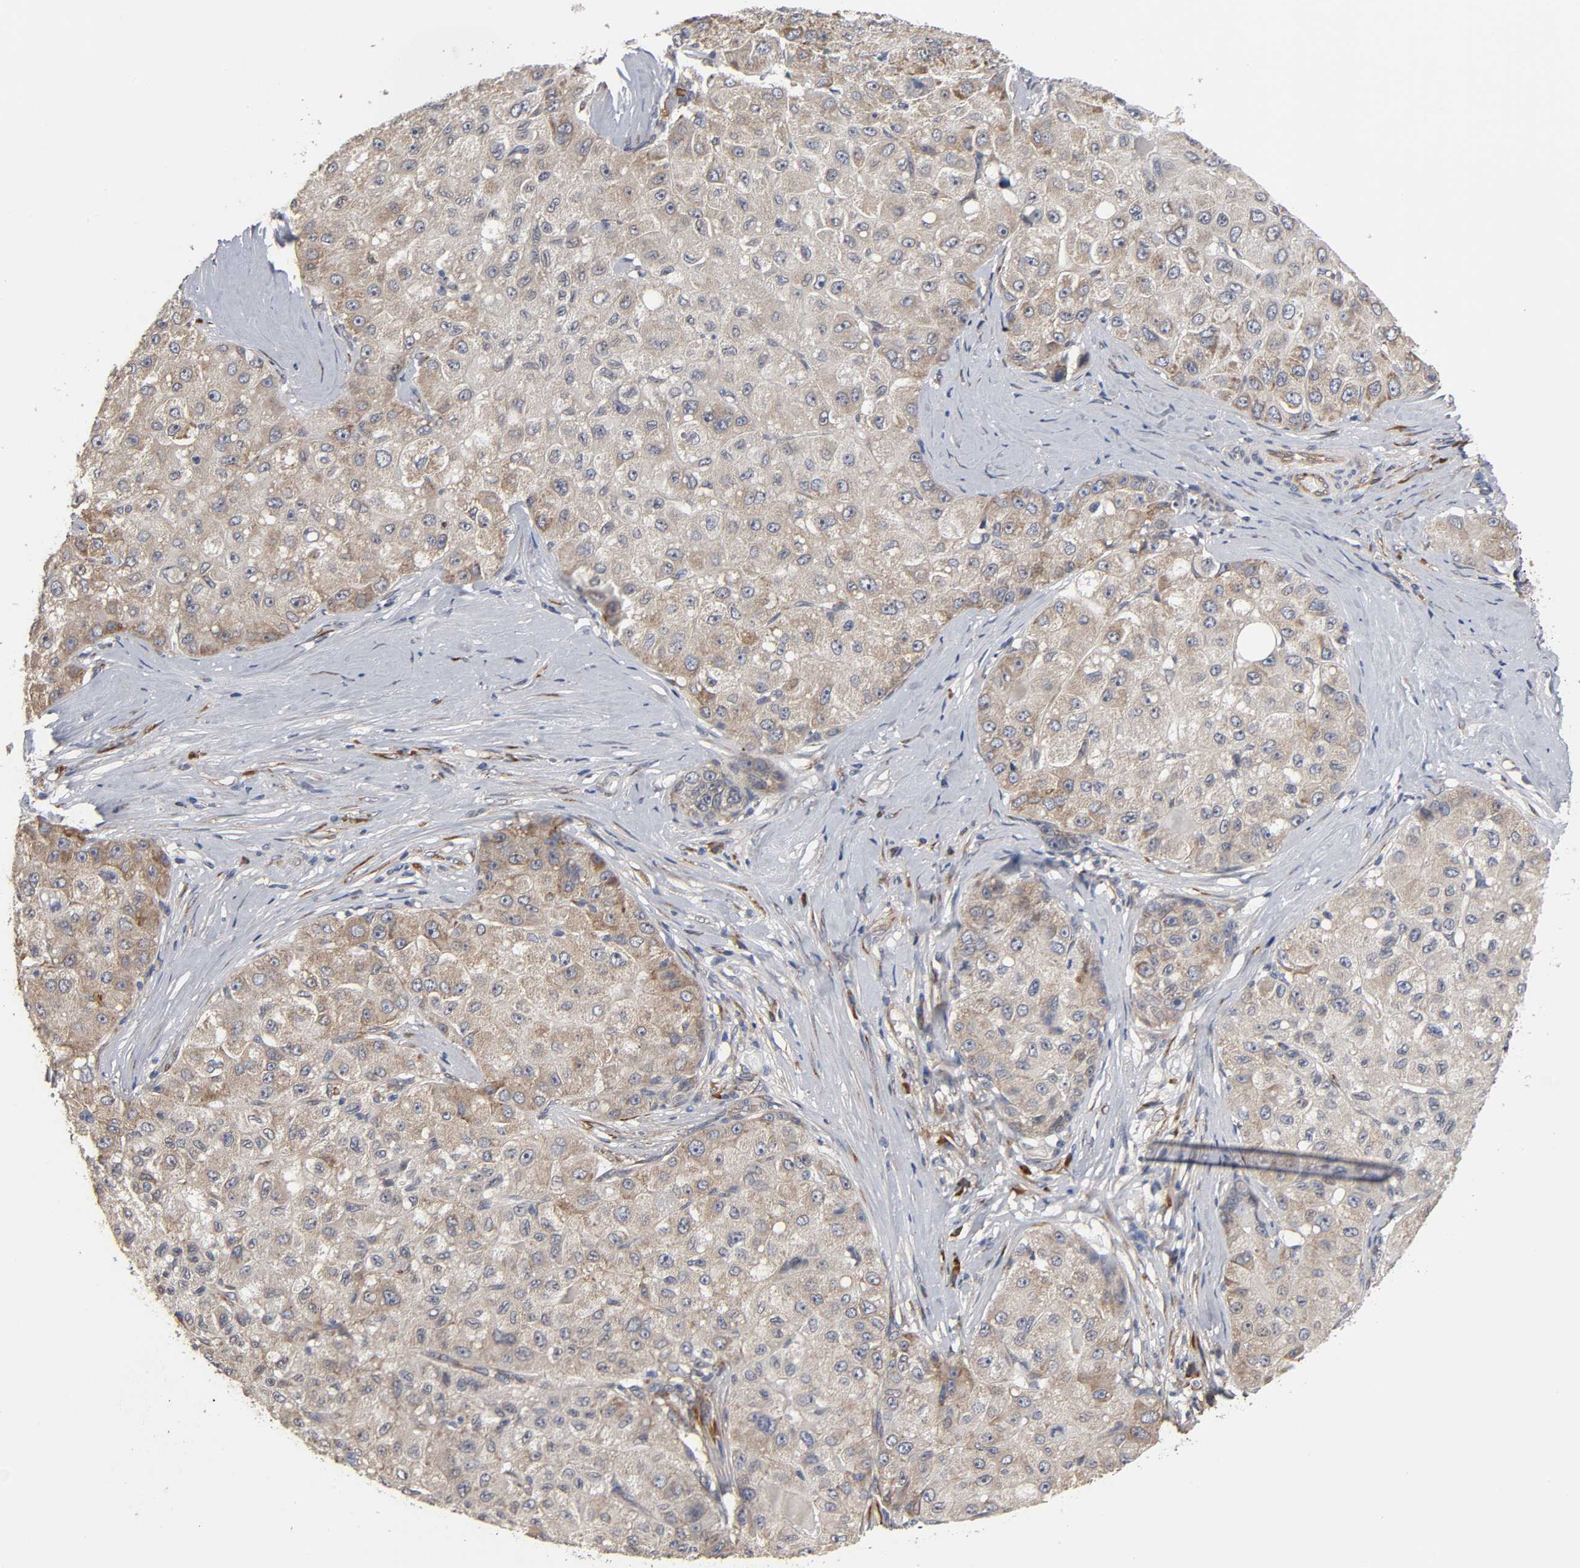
{"staining": {"intensity": "weak", "quantity": ">75%", "location": "cytoplasmic/membranous"}, "tissue": "liver cancer", "cell_type": "Tumor cells", "image_type": "cancer", "snomed": [{"axis": "morphology", "description": "Carcinoma, Hepatocellular, NOS"}, {"axis": "topography", "description": "Liver"}], "caption": "Protein staining reveals weak cytoplasmic/membranous positivity in about >75% of tumor cells in hepatocellular carcinoma (liver).", "gene": "HDLBP", "patient": {"sex": "male", "age": 80}}